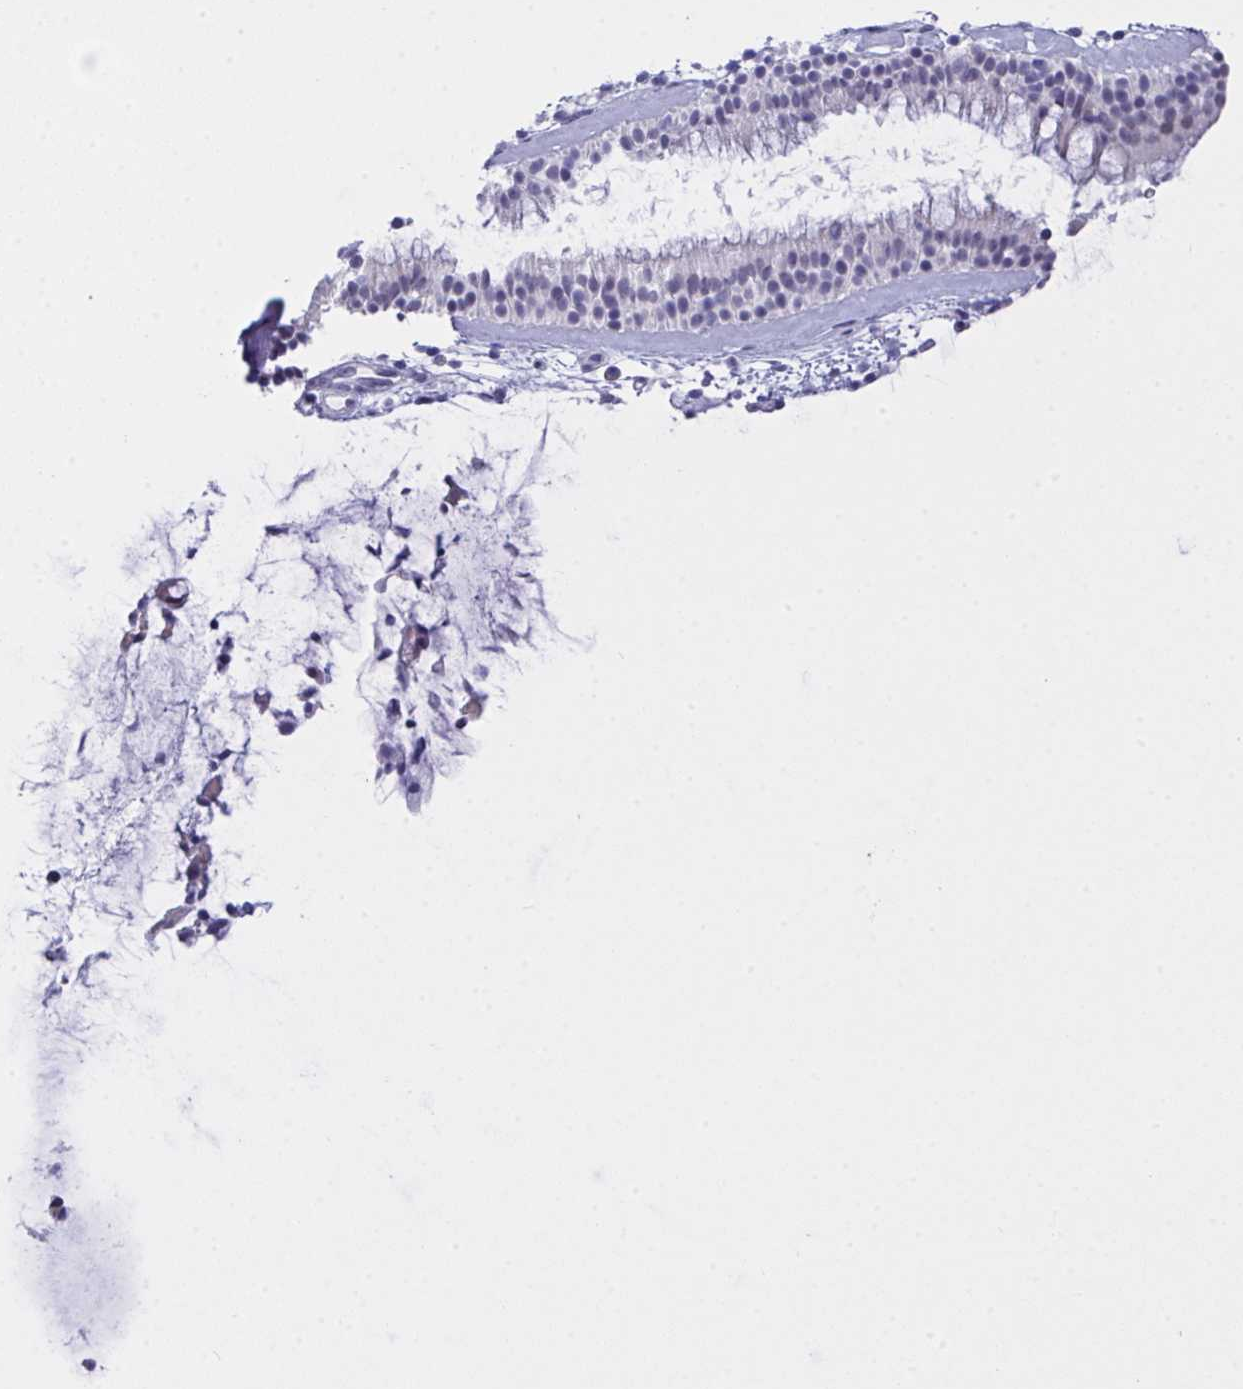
{"staining": {"intensity": "weak", "quantity": "<25%", "location": "nuclear"}, "tissue": "nasopharynx", "cell_type": "Respiratory epithelial cells", "image_type": "normal", "snomed": [{"axis": "morphology", "description": "Normal tissue, NOS"}, {"axis": "topography", "description": "Nasopharynx"}], "caption": "Protein analysis of unremarkable nasopharynx demonstrates no significant staining in respiratory epithelial cells. (DAB immunohistochemistry visualized using brightfield microscopy, high magnification).", "gene": "FBXL22", "patient": {"sex": "female", "age": 39}}